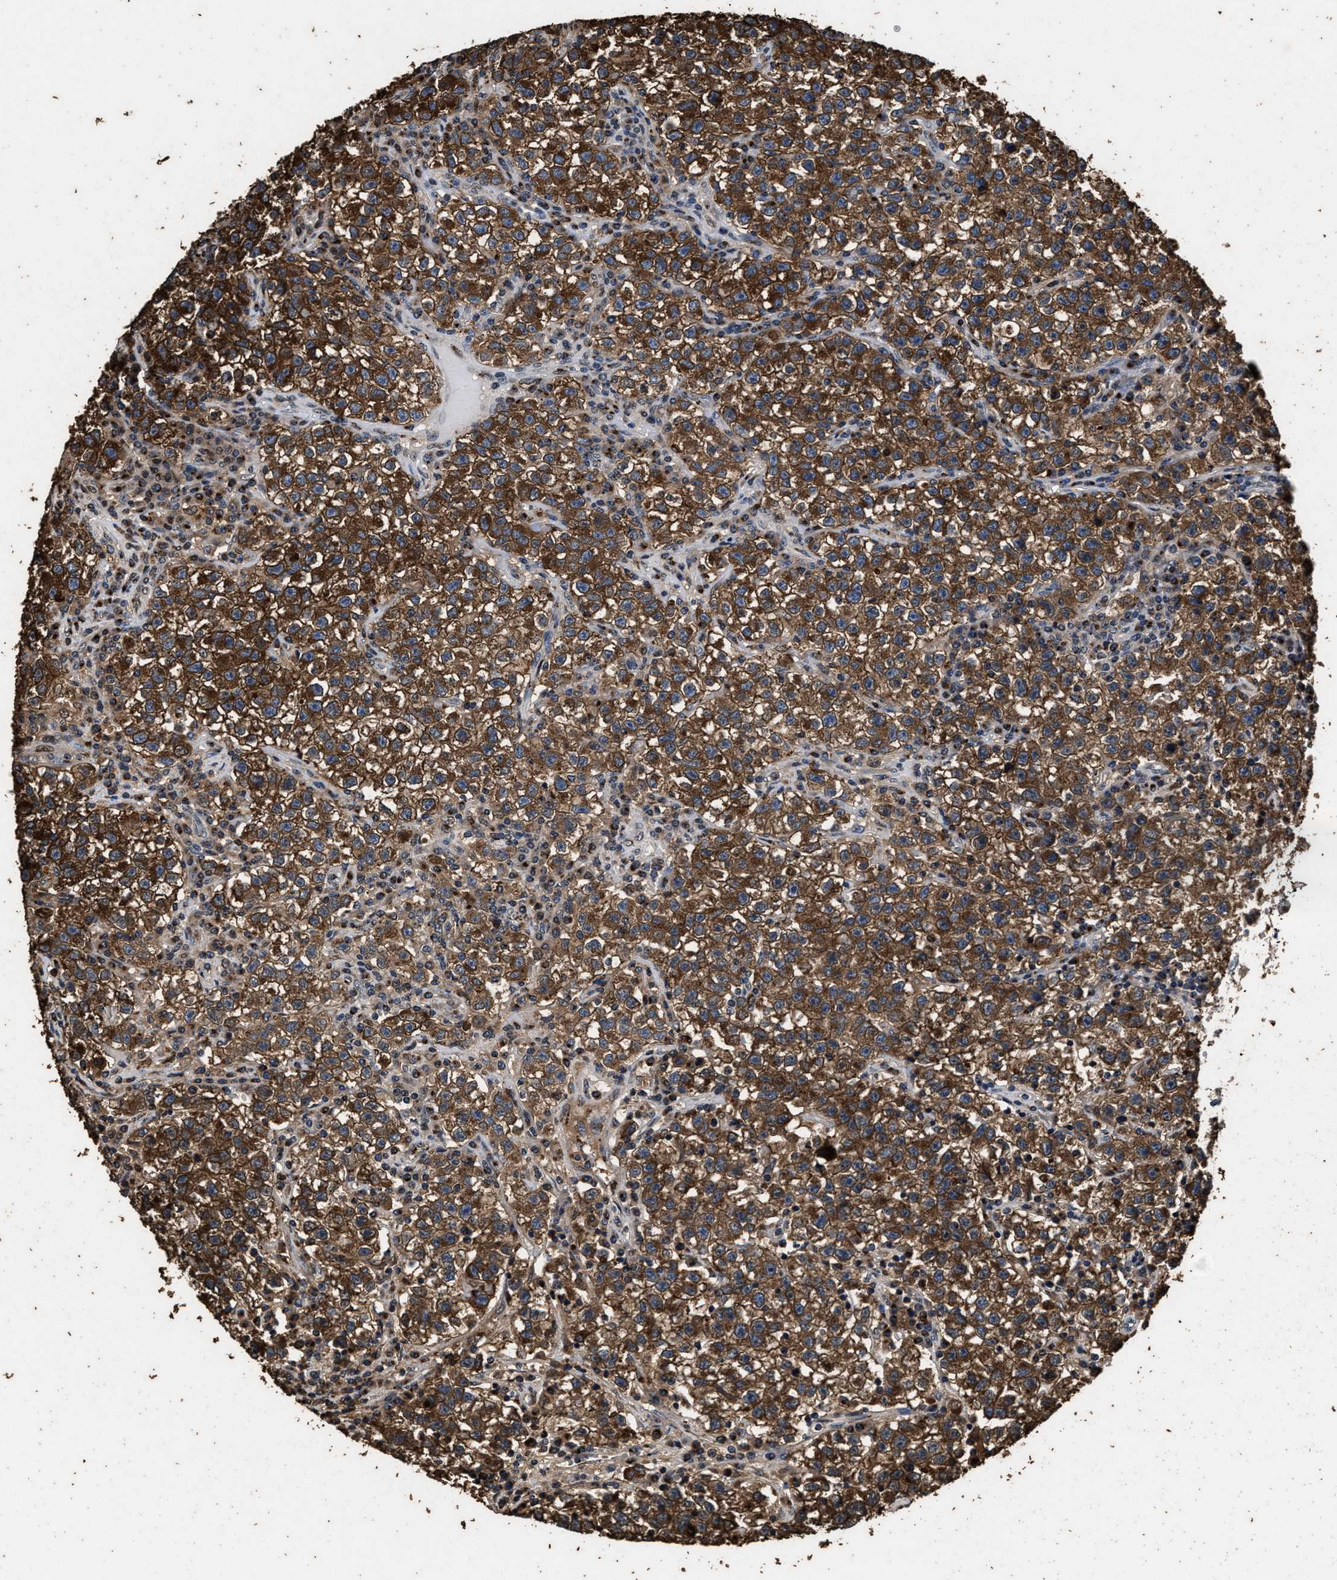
{"staining": {"intensity": "strong", "quantity": ">75%", "location": "cytoplasmic/membranous"}, "tissue": "testis cancer", "cell_type": "Tumor cells", "image_type": "cancer", "snomed": [{"axis": "morphology", "description": "Seminoma, NOS"}, {"axis": "topography", "description": "Testis"}], "caption": "This histopathology image exhibits IHC staining of human seminoma (testis), with high strong cytoplasmic/membranous staining in approximately >75% of tumor cells.", "gene": "TPST2", "patient": {"sex": "male", "age": 22}}